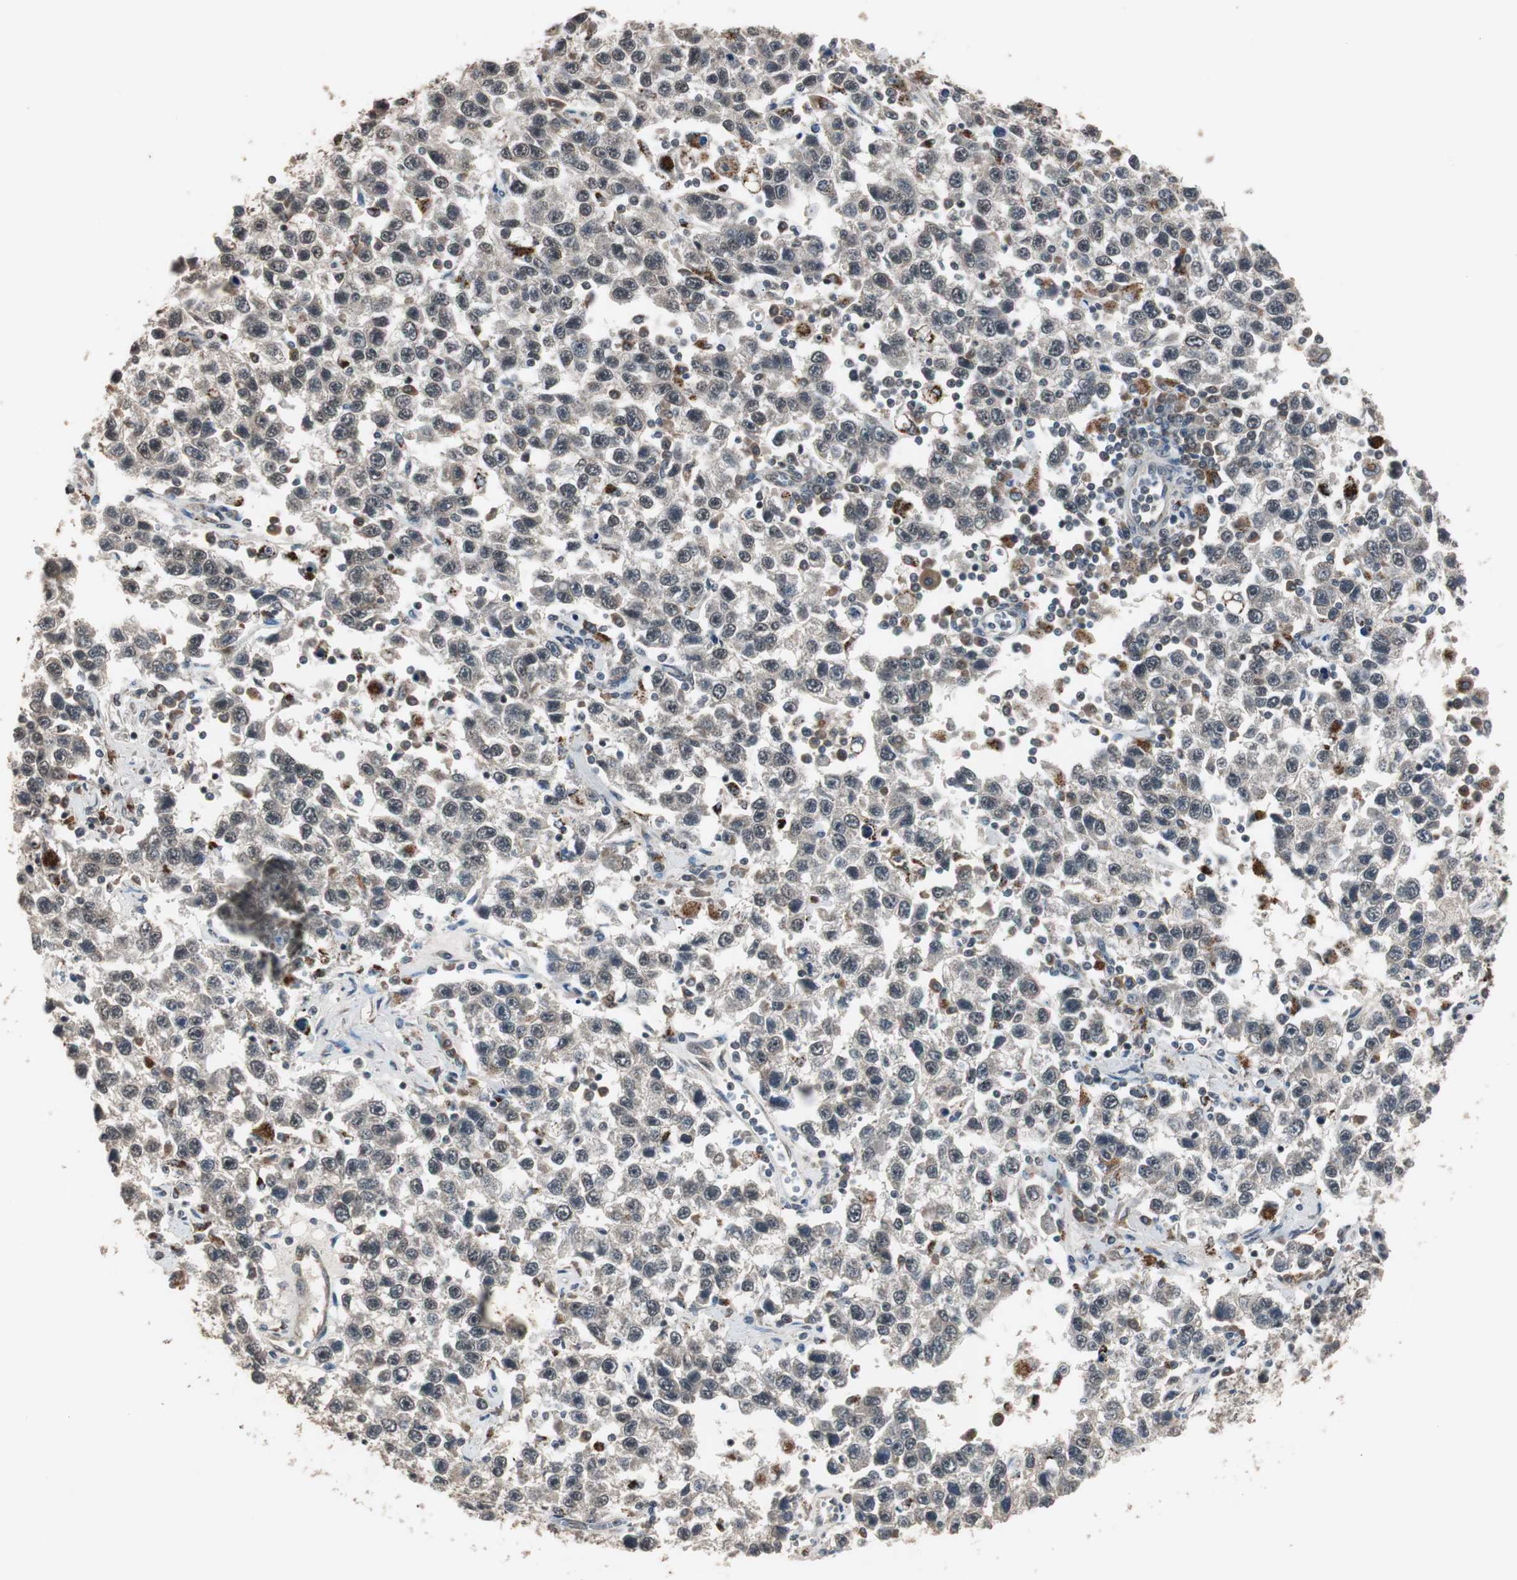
{"staining": {"intensity": "negative", "quantity": "none", "location": "none"}, "tissue": "testis cancer", "cell_type": "Tumor cells", "image_type": "cancer", "snomed": [{"axis": "morphology", "description": "Seminoma, NOS"}, {"axis": "topography", "description": "Testis"}], "caption": "The immunohistochemistry (IHC) histopathology image has no significant positivity in tumor cells of testis cancer (seminoma) tissue.", "gene": "BOLA1", "patient": {"sex": "male", "age": 41}}